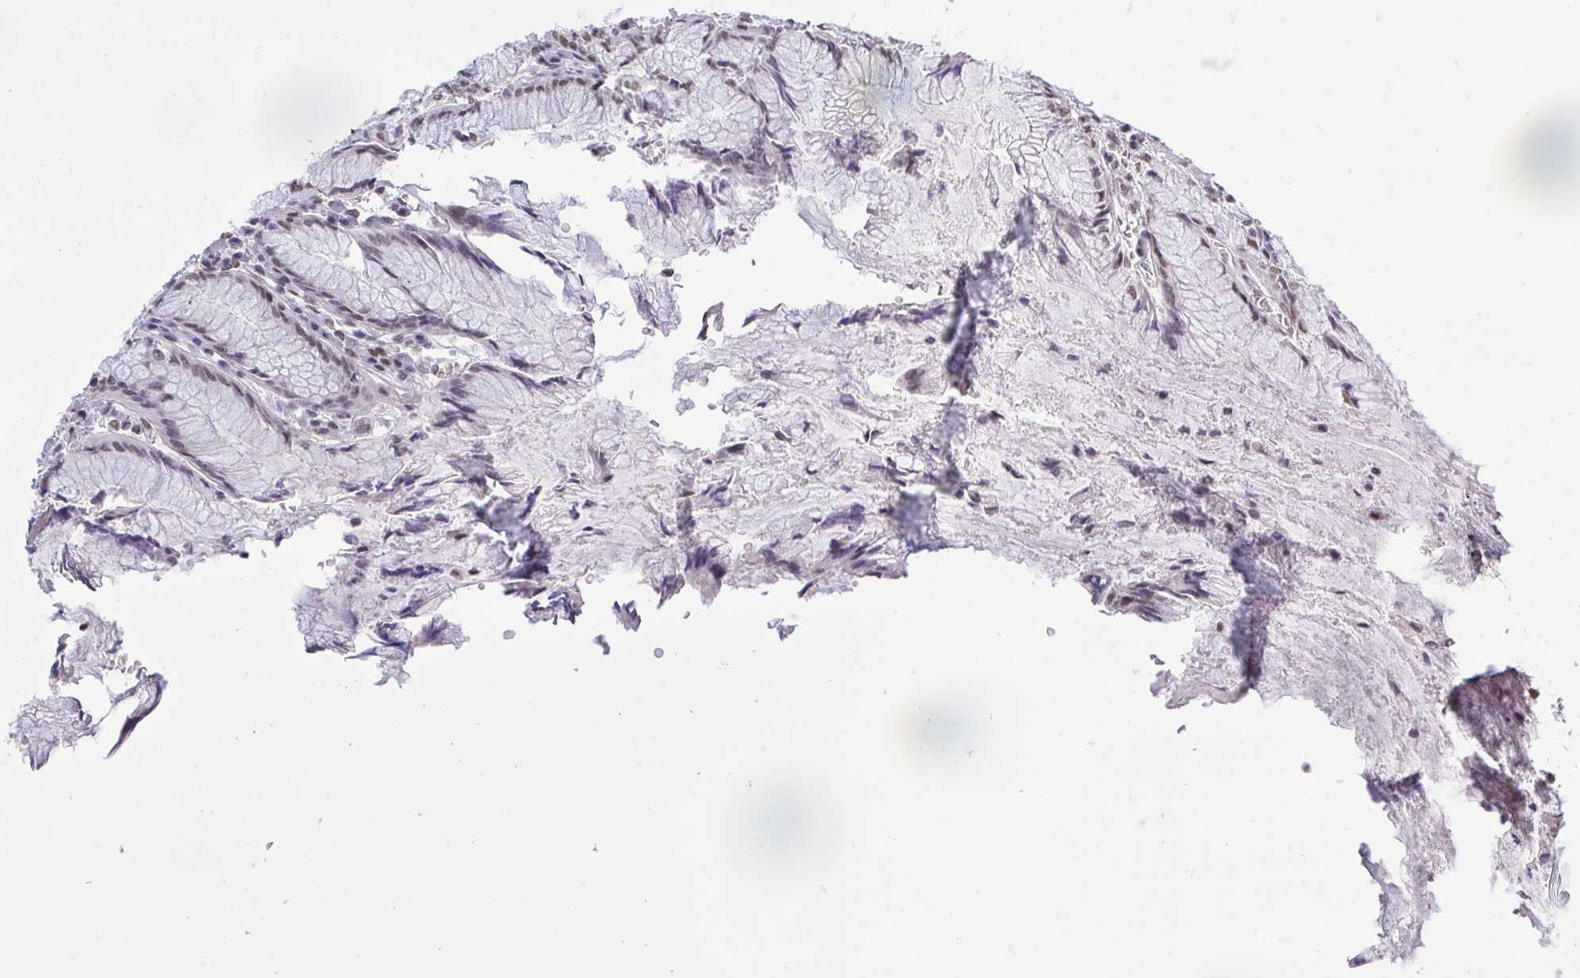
{"staining": {"intensity": "moderate", "quantity": ">75%", "location": "nuclear"}, "tissue": "stomach", "cell_type": "Glandular cells", "image_type": "normal", "snomed": [{"axis": "morphology", "description": "Normal tissue, NOS"}, {"axis": "topography", "description": "Stomach"}], "caption": "Immunohistochemistry (IHC) (DAB) staining of unremarkable stomach reveals moderate nuclear protein staining in approximately >75% of glandular cells. Using DAB (3,3'-diaminobenzidine) (brown) and hematoxylin (blue) stains, captured at high magnification using brightfield microscopy.", "gene": "HNRNPDL", "patient": {"sex": "male", "age": 55}}